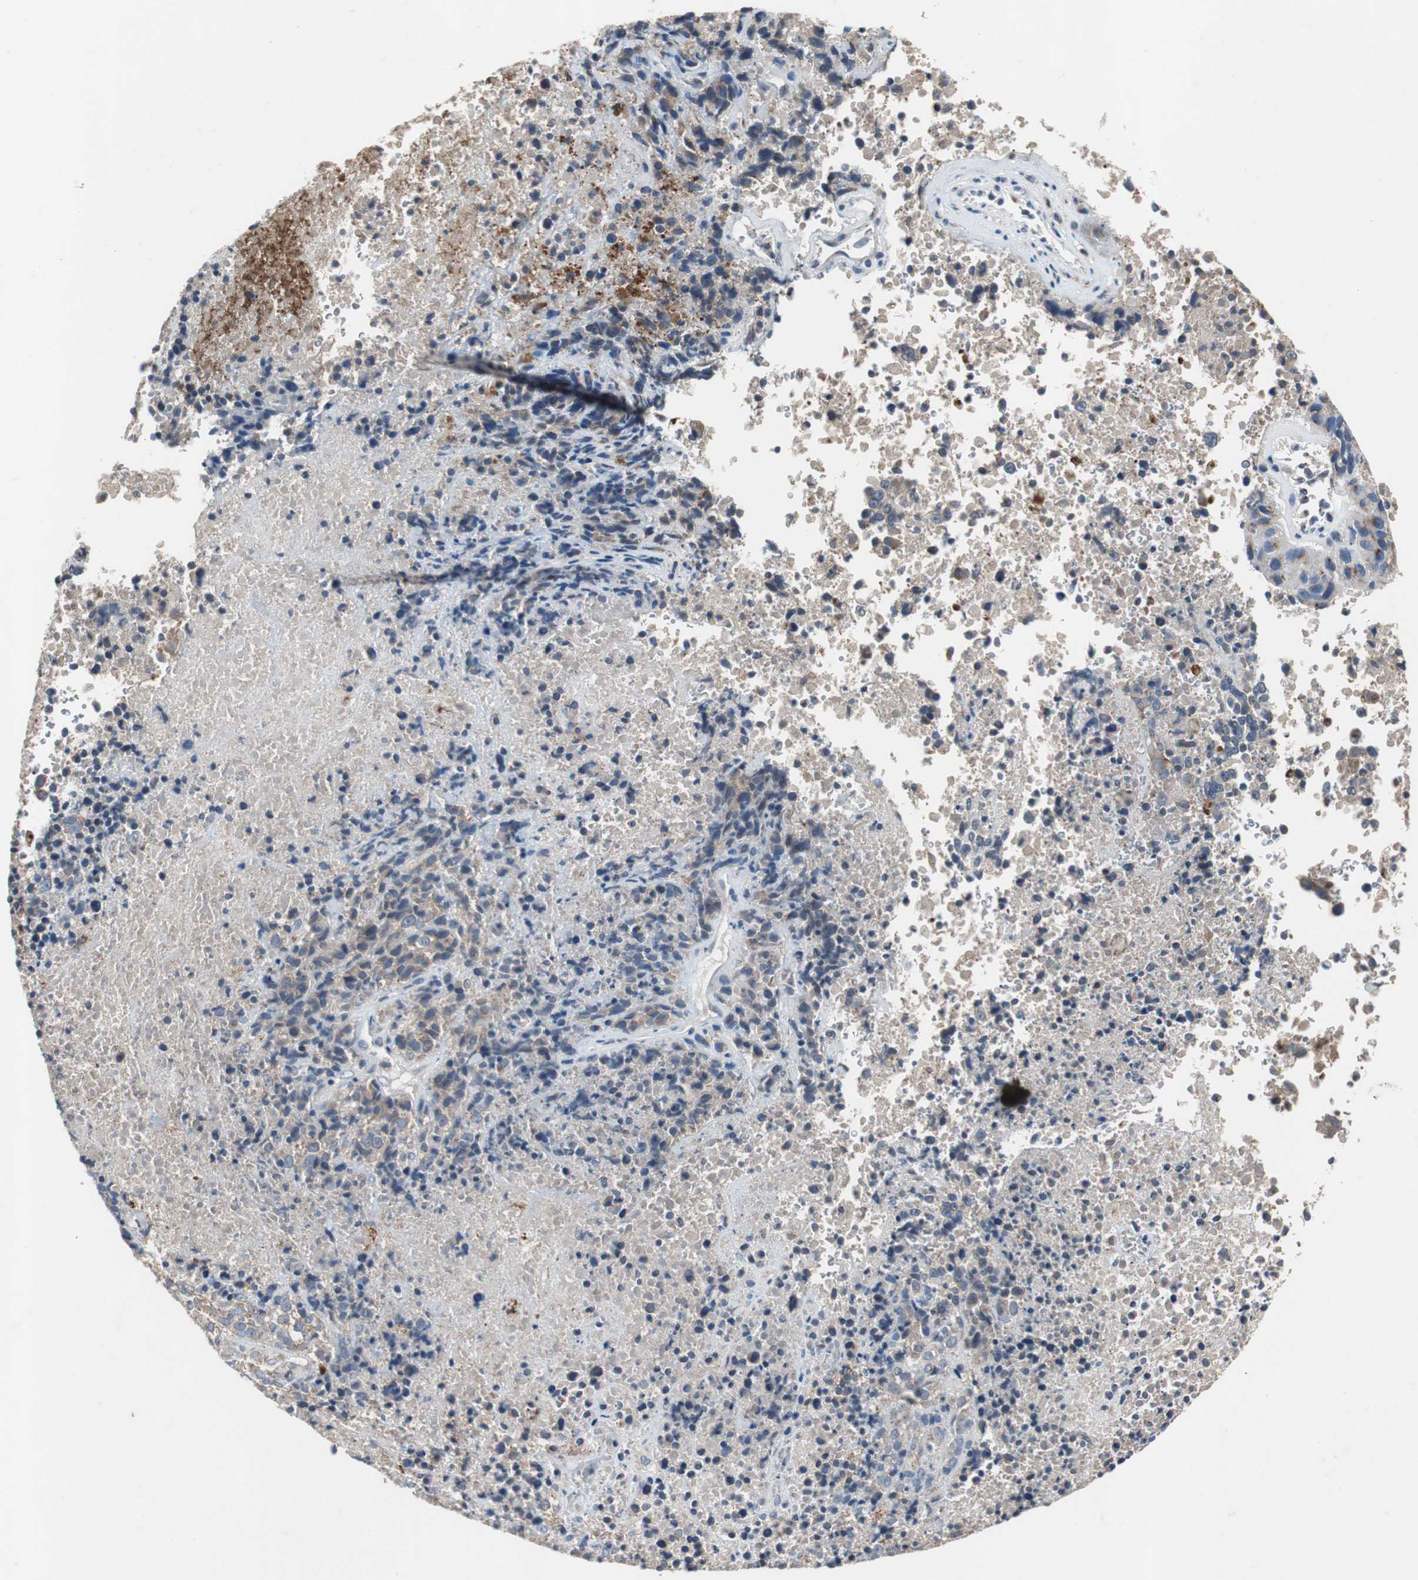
{"staining": {"intensity": "moderate", "quantity": "25%-75%", "location": "cytoplasmic/membranous"}, "tissue": "melanoma", "cell_type": "Tumor cells", "image_type": "cancer", "snomed": [{"axis": "morphology", "description": "Malignant melanoma, Metastatic site"}, {"axis": "topography", "description": "Cerebral cortex"}], "caption": "Immunohistochemistry image of neoplastic tissue: malignant melanoma (metastatic site) stained using IHC reveals medium levels of moderate protein expression localized specifically in the cytoplasmic/membranous of tumor cells, appearing as a cytoplasmic/membranous brown color.", "gene": "CALB2", "patient": {"sex": "female", "age": 52}}